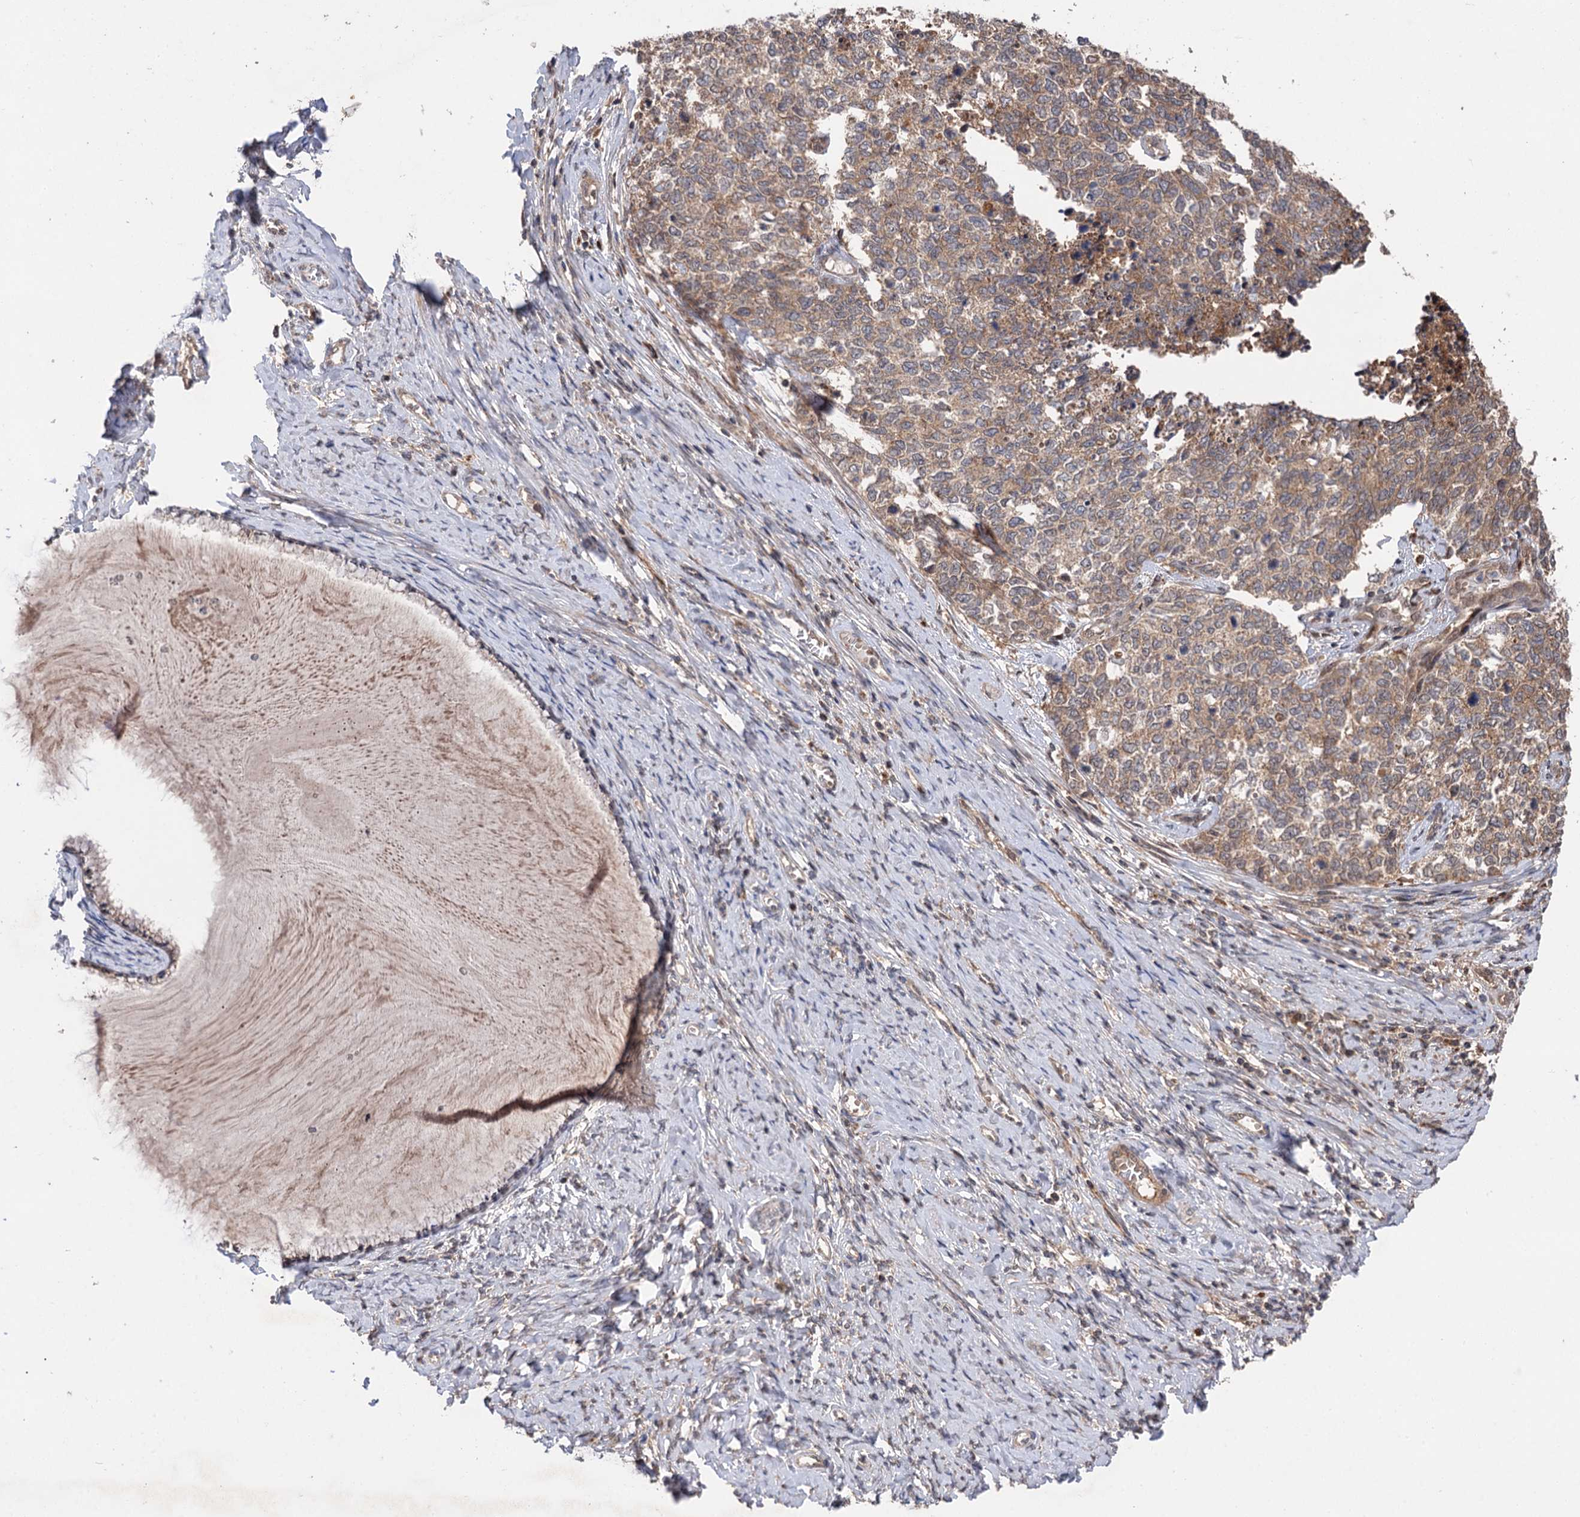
{"staining": {"intensity": "weak", "quantity": ">75%", "location": "cytoplasmic/membranous"}, "tissue": "cervical cancer", "cell_type": "Tumor cells", "image_type": "cancer", "snomed": [{"axis": "morphology", "description": "Squamous cell carcinoma, NOS"}, {"axis": "topography", "description": "Cervix"}], "caption": "Immunohistochemical staining of cervical cancer (squamous cell carcinoma) reveals weak cytoplasmic/membranous protein expression in about >75% of tumor cells.", "gene": "FBXW8", "patient": {"sex": "female", "age": 63}}